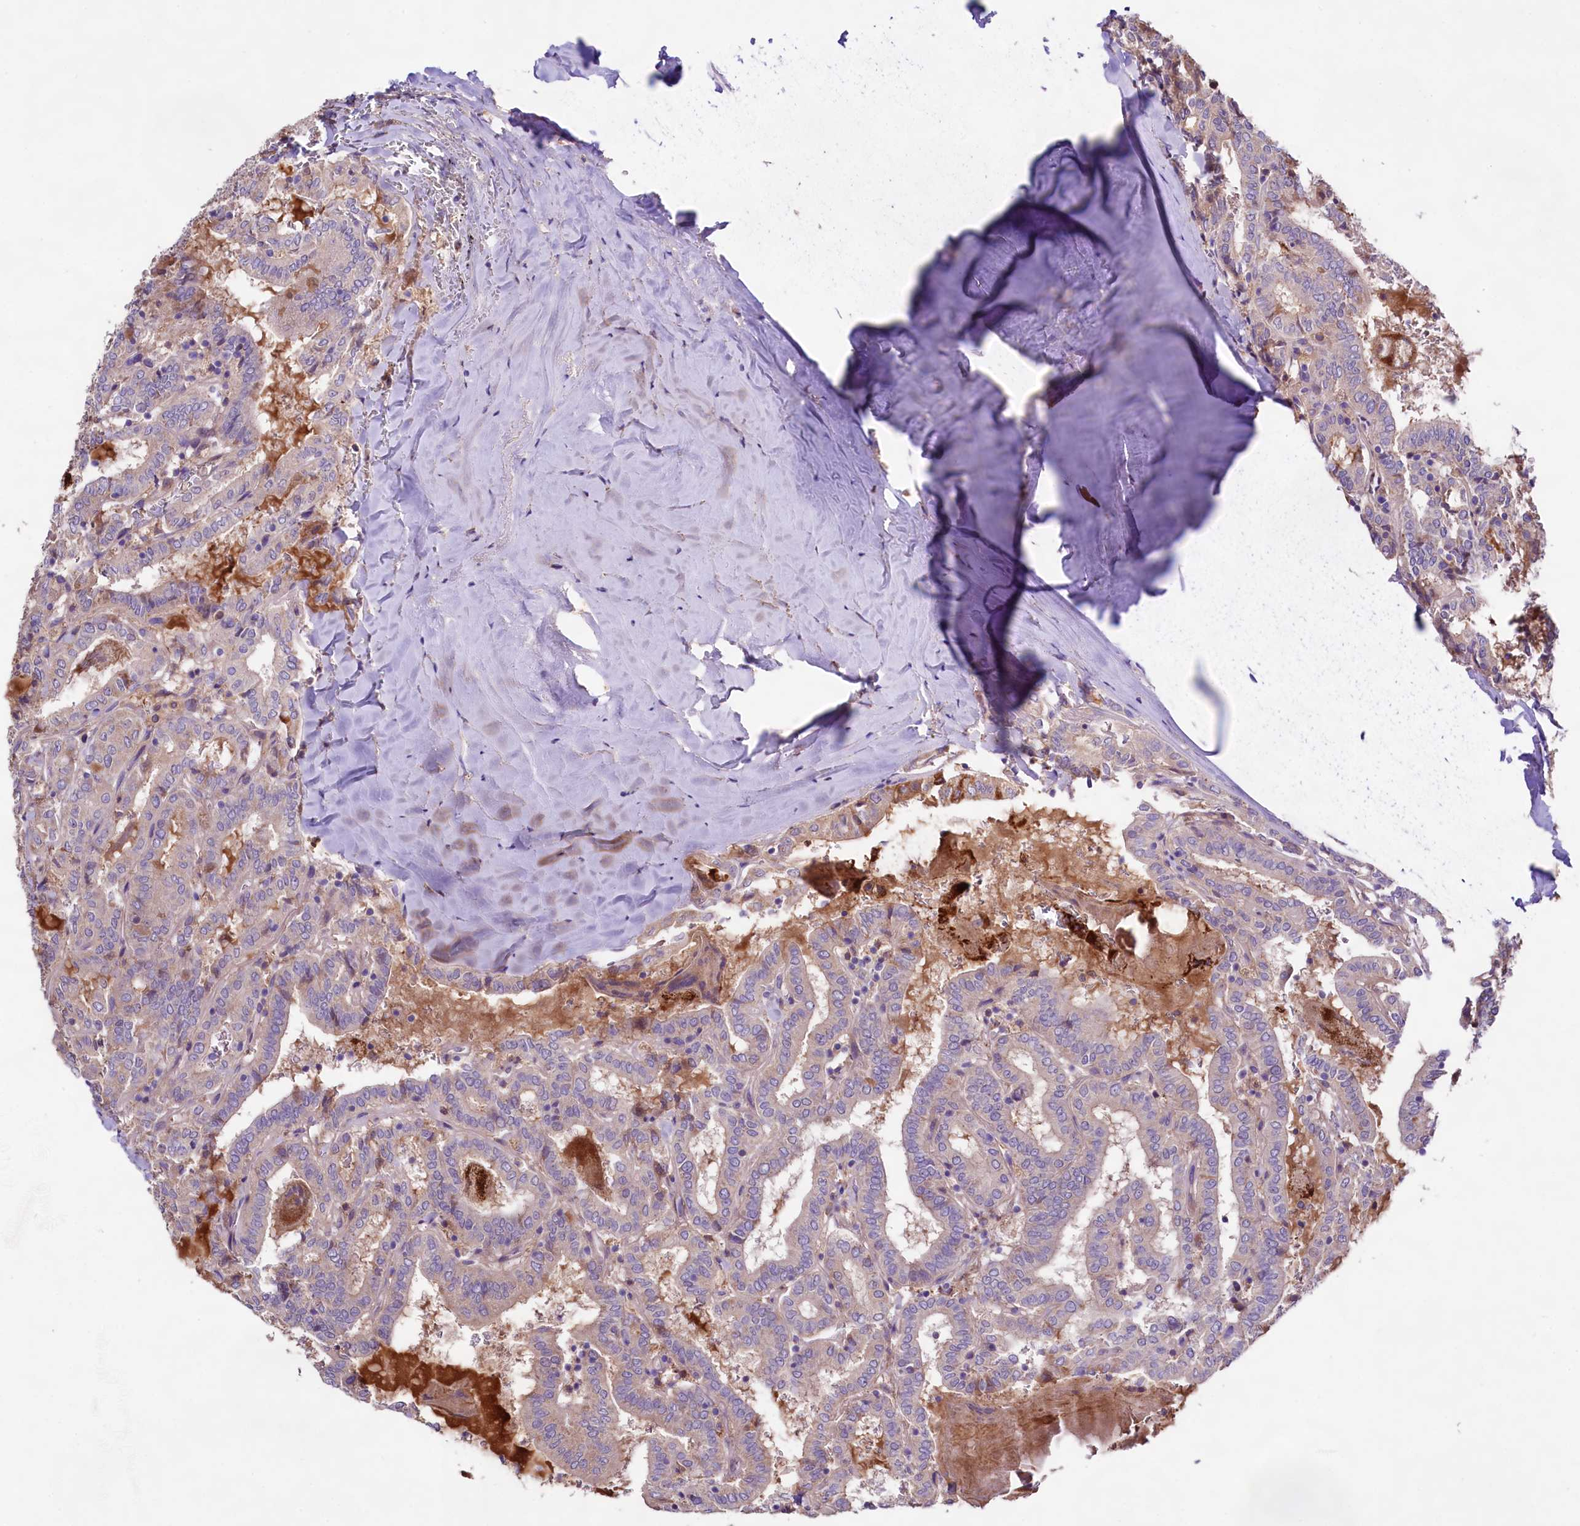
{"staining": {"intensity": "moderate", "quantity": "<25%", "location": "cytoplasmic/membranous"}, "tissue": "thyroid cancer", "cell_type": "Tumor cells", "image_type": "cancer", "snomed": [{"axis": "morphology", "description": "Papillary adenocarcinoma, NOS"}, {"axis": "topography", "description": "Thyroid gland"}], "caption": "There is low levels of moderate cytoplasmic/membranous staining in tumor cells of papillary adenocarcinoma (thyroid), as demonstrated by immunohistochemical staining (brown color).", "gene": "DMXL2", "patient": {"sex": "female", "age": 72}}